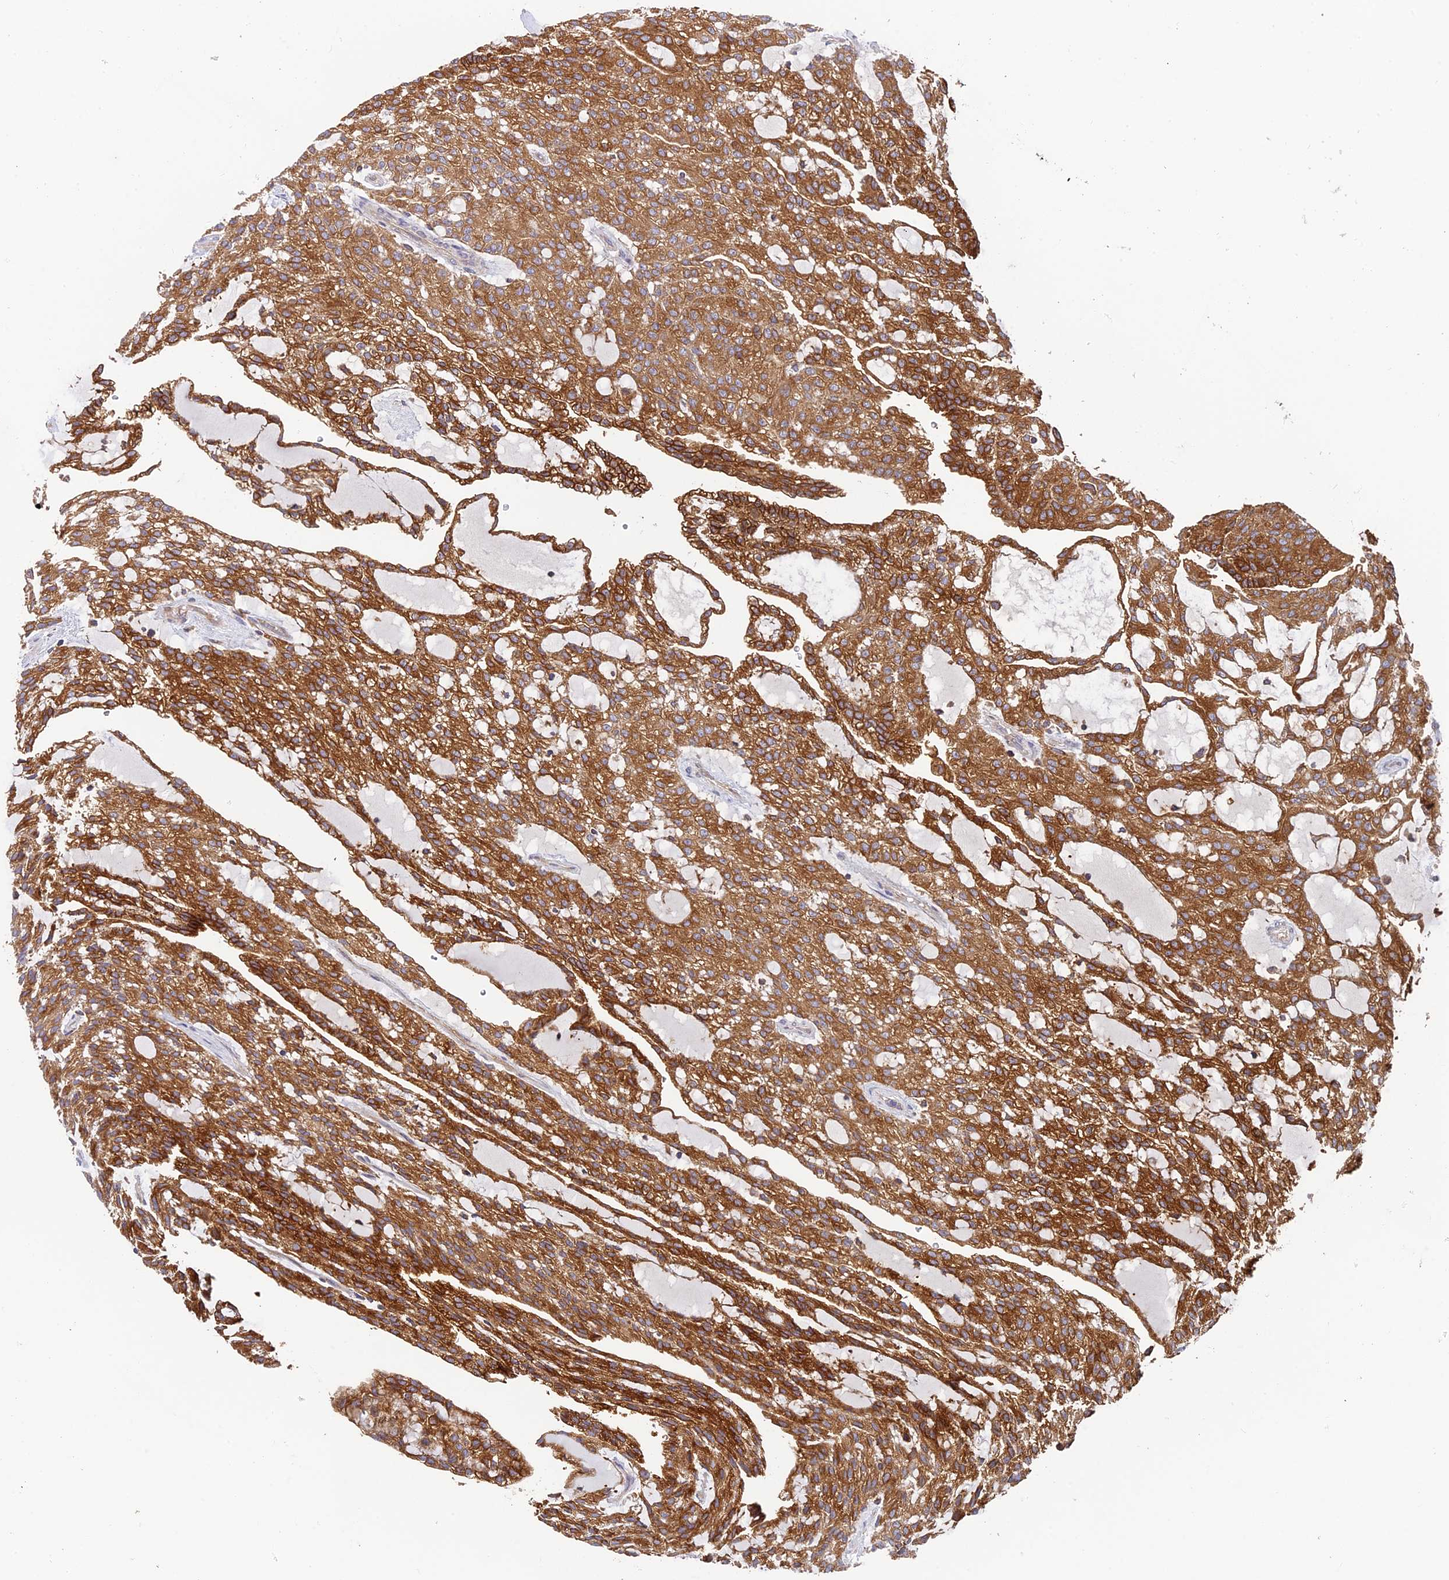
{"staining": {"intensity": "strong", "quantity": ">75%", "location": "cytoplasmic/membranous"}, "tissue": "renal cancer", "cell_type": "Tumor cells", "image_type": "cancer", "snomed": [{"axis": "morphology", "description": "Adenocarcinoma, NOS"}, {"axis": "topography", "description": "Kidney"}], "caption": "Protein expression analysis of human renal cancer reveals strong cytoplasmic/membranous positivity in approximately >75% of tumor cells. Immunohistochemistry stains the protein in brown and the nuclei are stained blue.", "gene": "IPO5", "patient": {"sex": "male", "age": 63}}